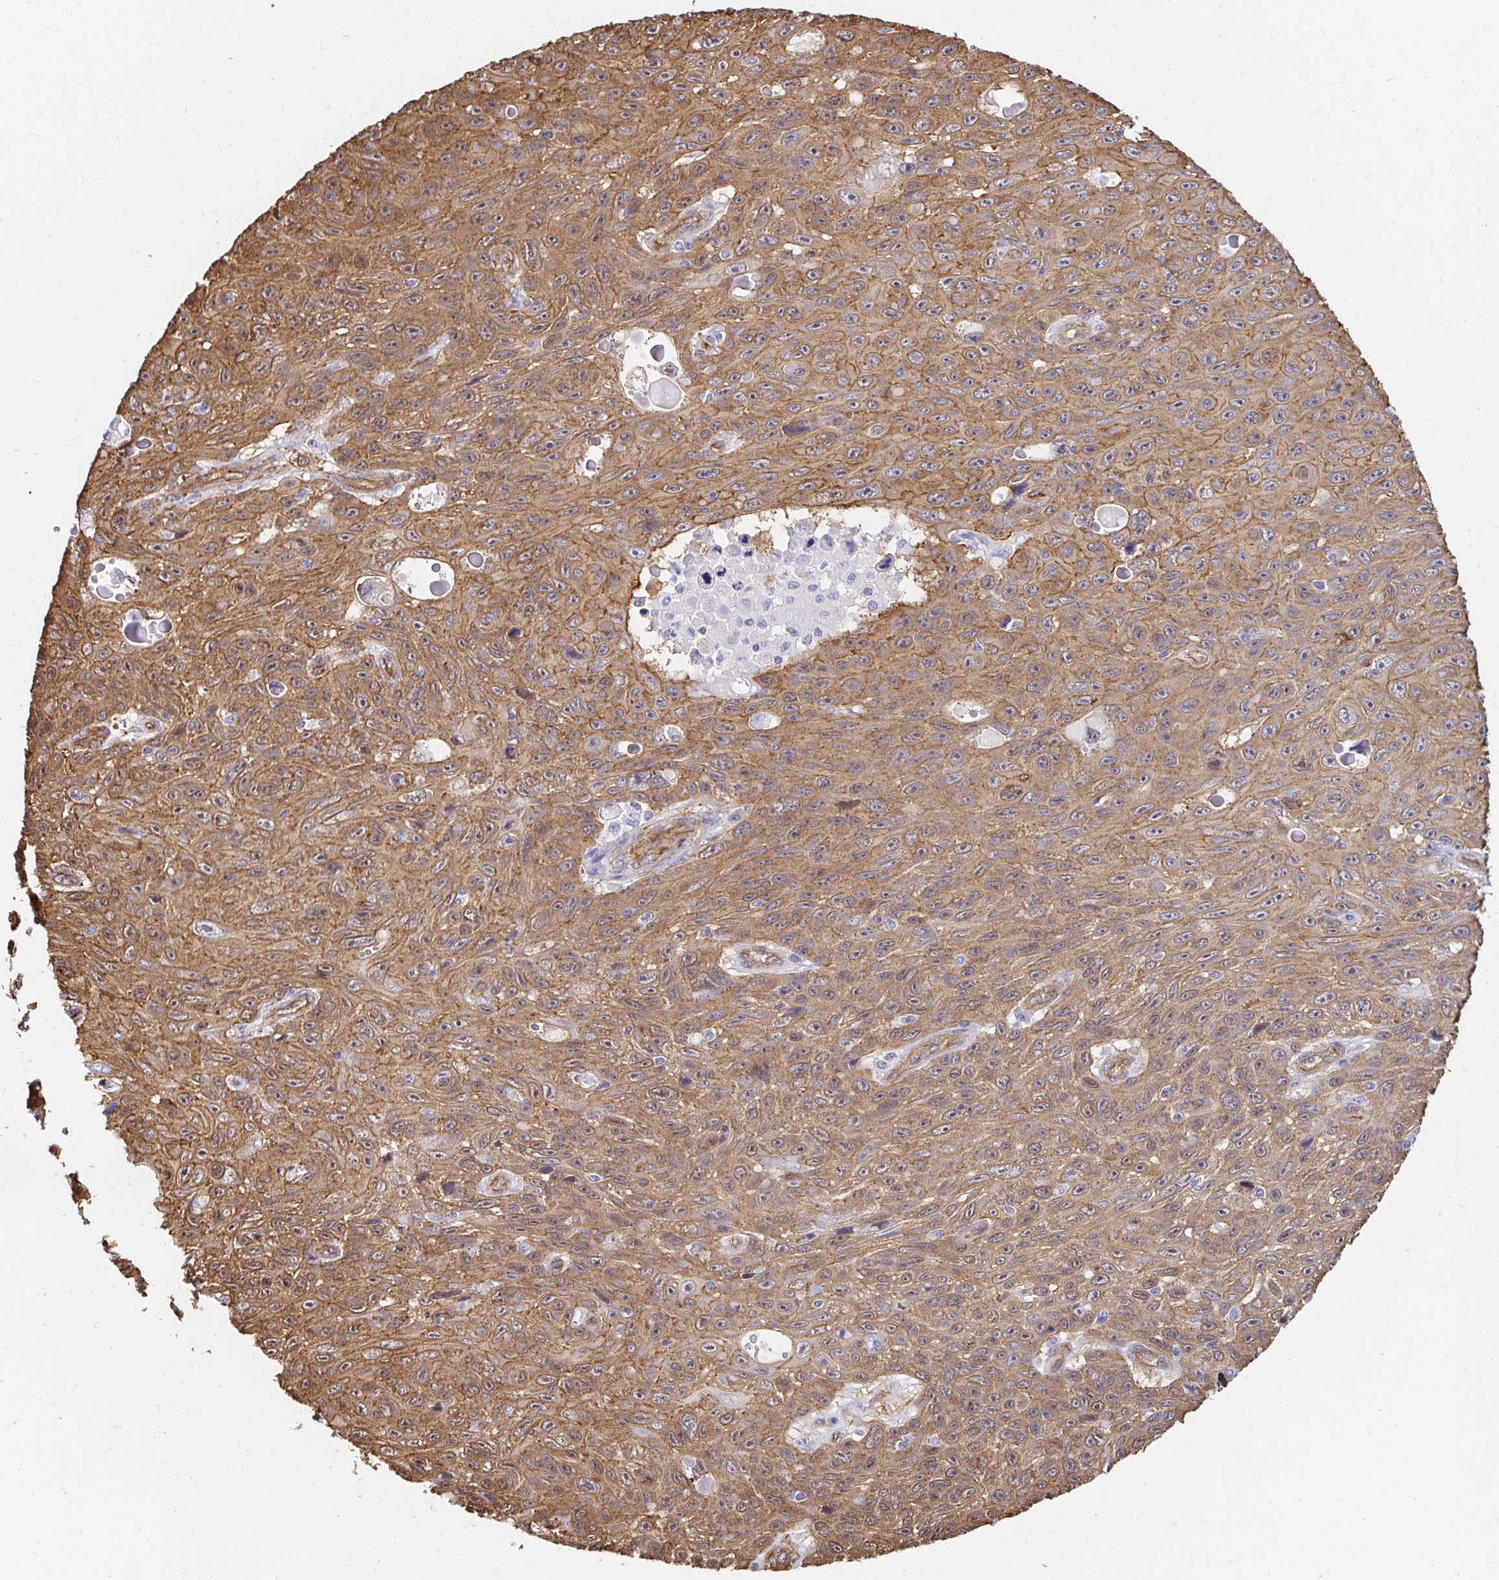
{"staining": {"intensity": "moderate", "quantity": ">75%", "location": "cytoplasmic/membranous"}, "tissue": "skin cancer", "cell_type": "Tumor cells", "image_type": "cancer", "snomed": [{"axis": "morphology", "description": "Squamous cell carcinoma, NOS"}, {"axis": "topography", "description": "Skin"}], "caption": "The micrograph displays a brown stain indicating the presence of a protein in the cytoplasmic/membranous of tumor cells in skin cancer (squamous cell carcinoma).", "gene": "CTTN", "patient": {"sex": "male", "age": 82}}